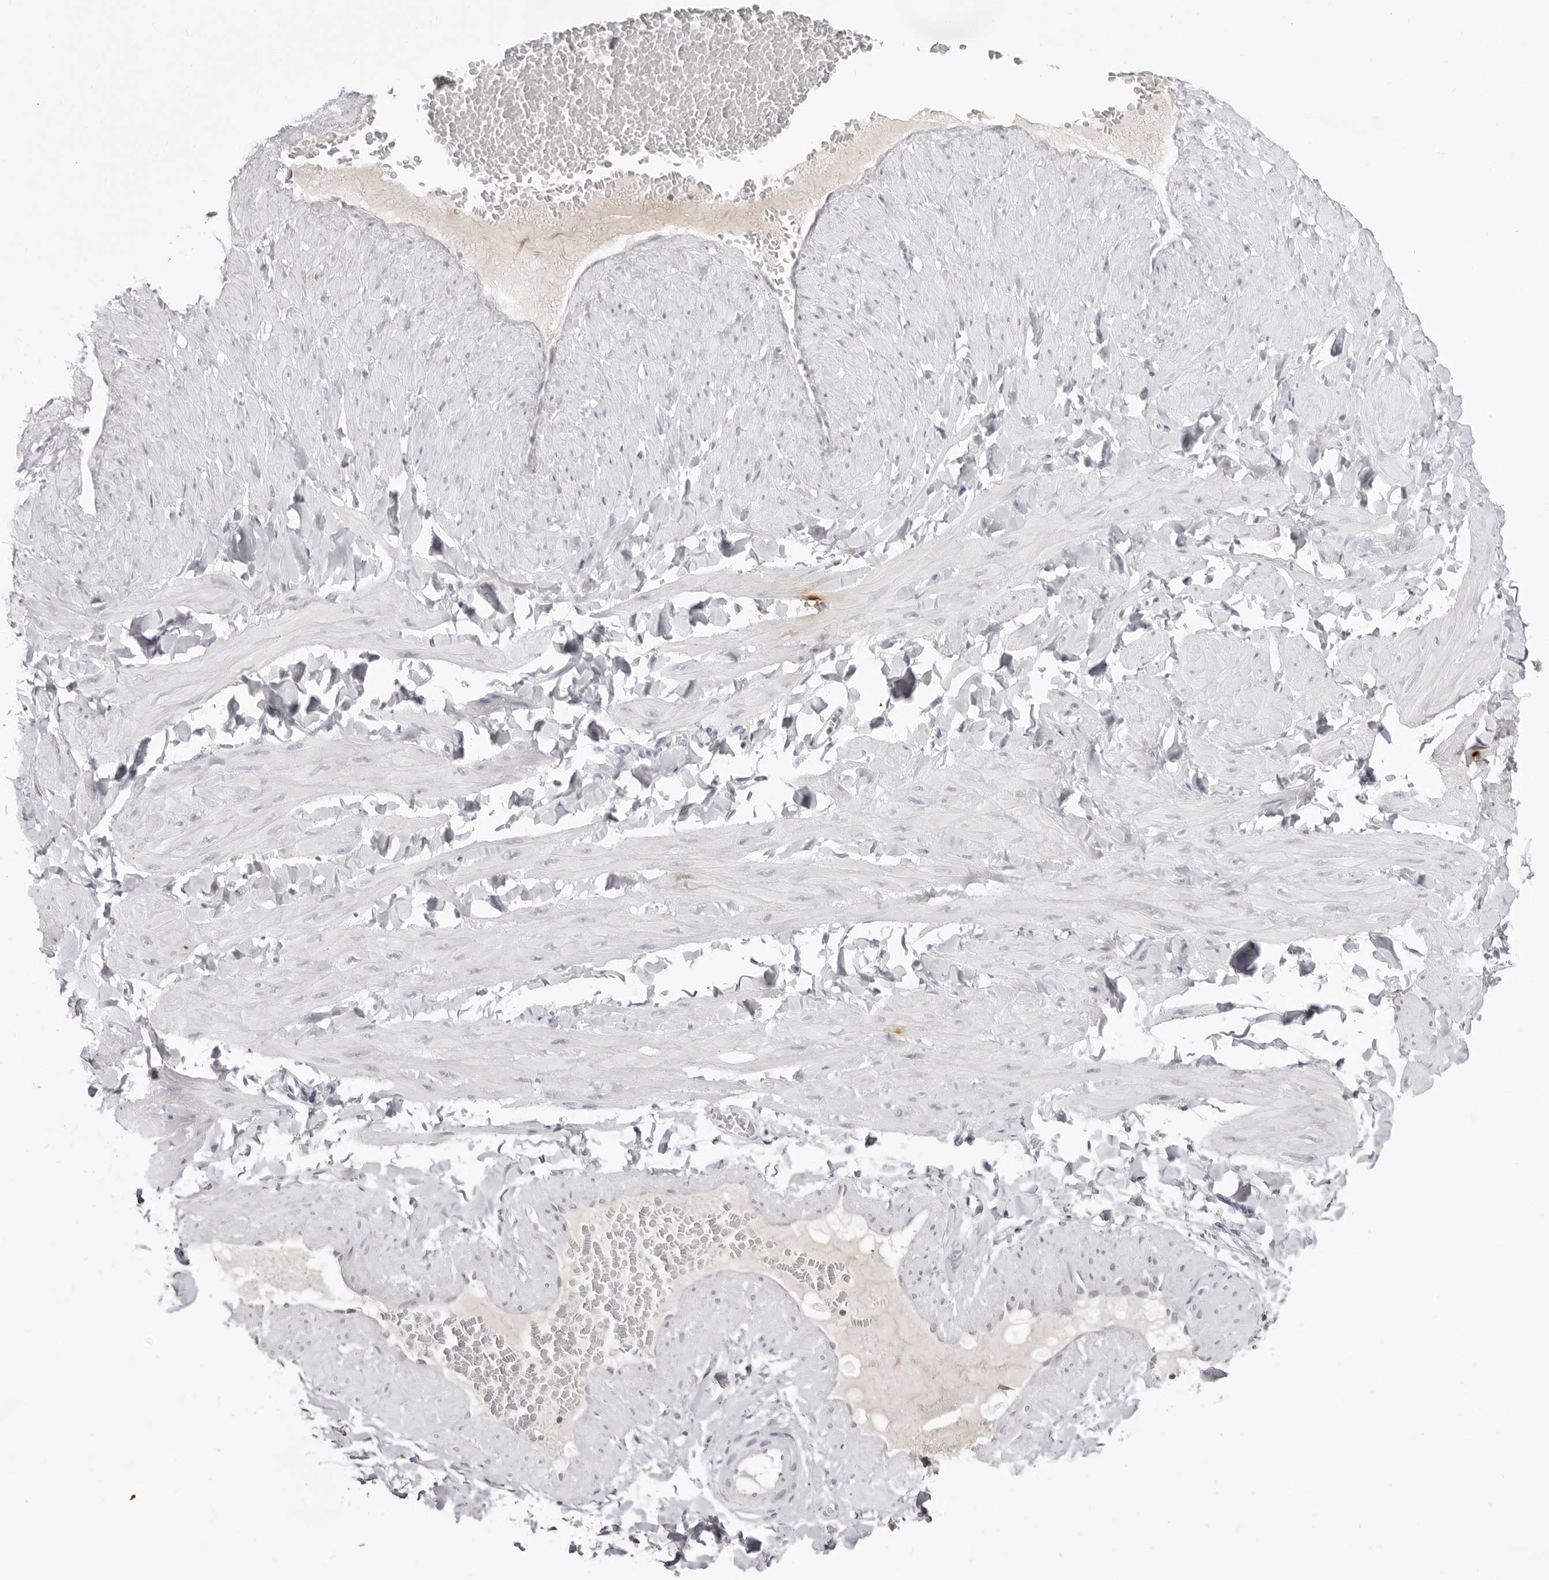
{"staining": {"intensity": "negative", "quantity": "none", "location": "none"}, "tissue": "adipose tissue", "cell_type": "Adipocytes", "image_type": "normal", "snomed": [{"axis": "morphology", "description": "Normal tissue, NOS"}, {"axis": "topography", "description": "Adipose tissue"}, {"axis": "topography", "description": "Vascular tissue"}, {"axis": "topography", "description": "Peripheral nerve tissue"}], "caption": "Human adipose tissue stained for a protein using IHC demonstrates no expression in adipocytes.", "gene": "CST5", "patient": {"sex": "male", "age": 25}}